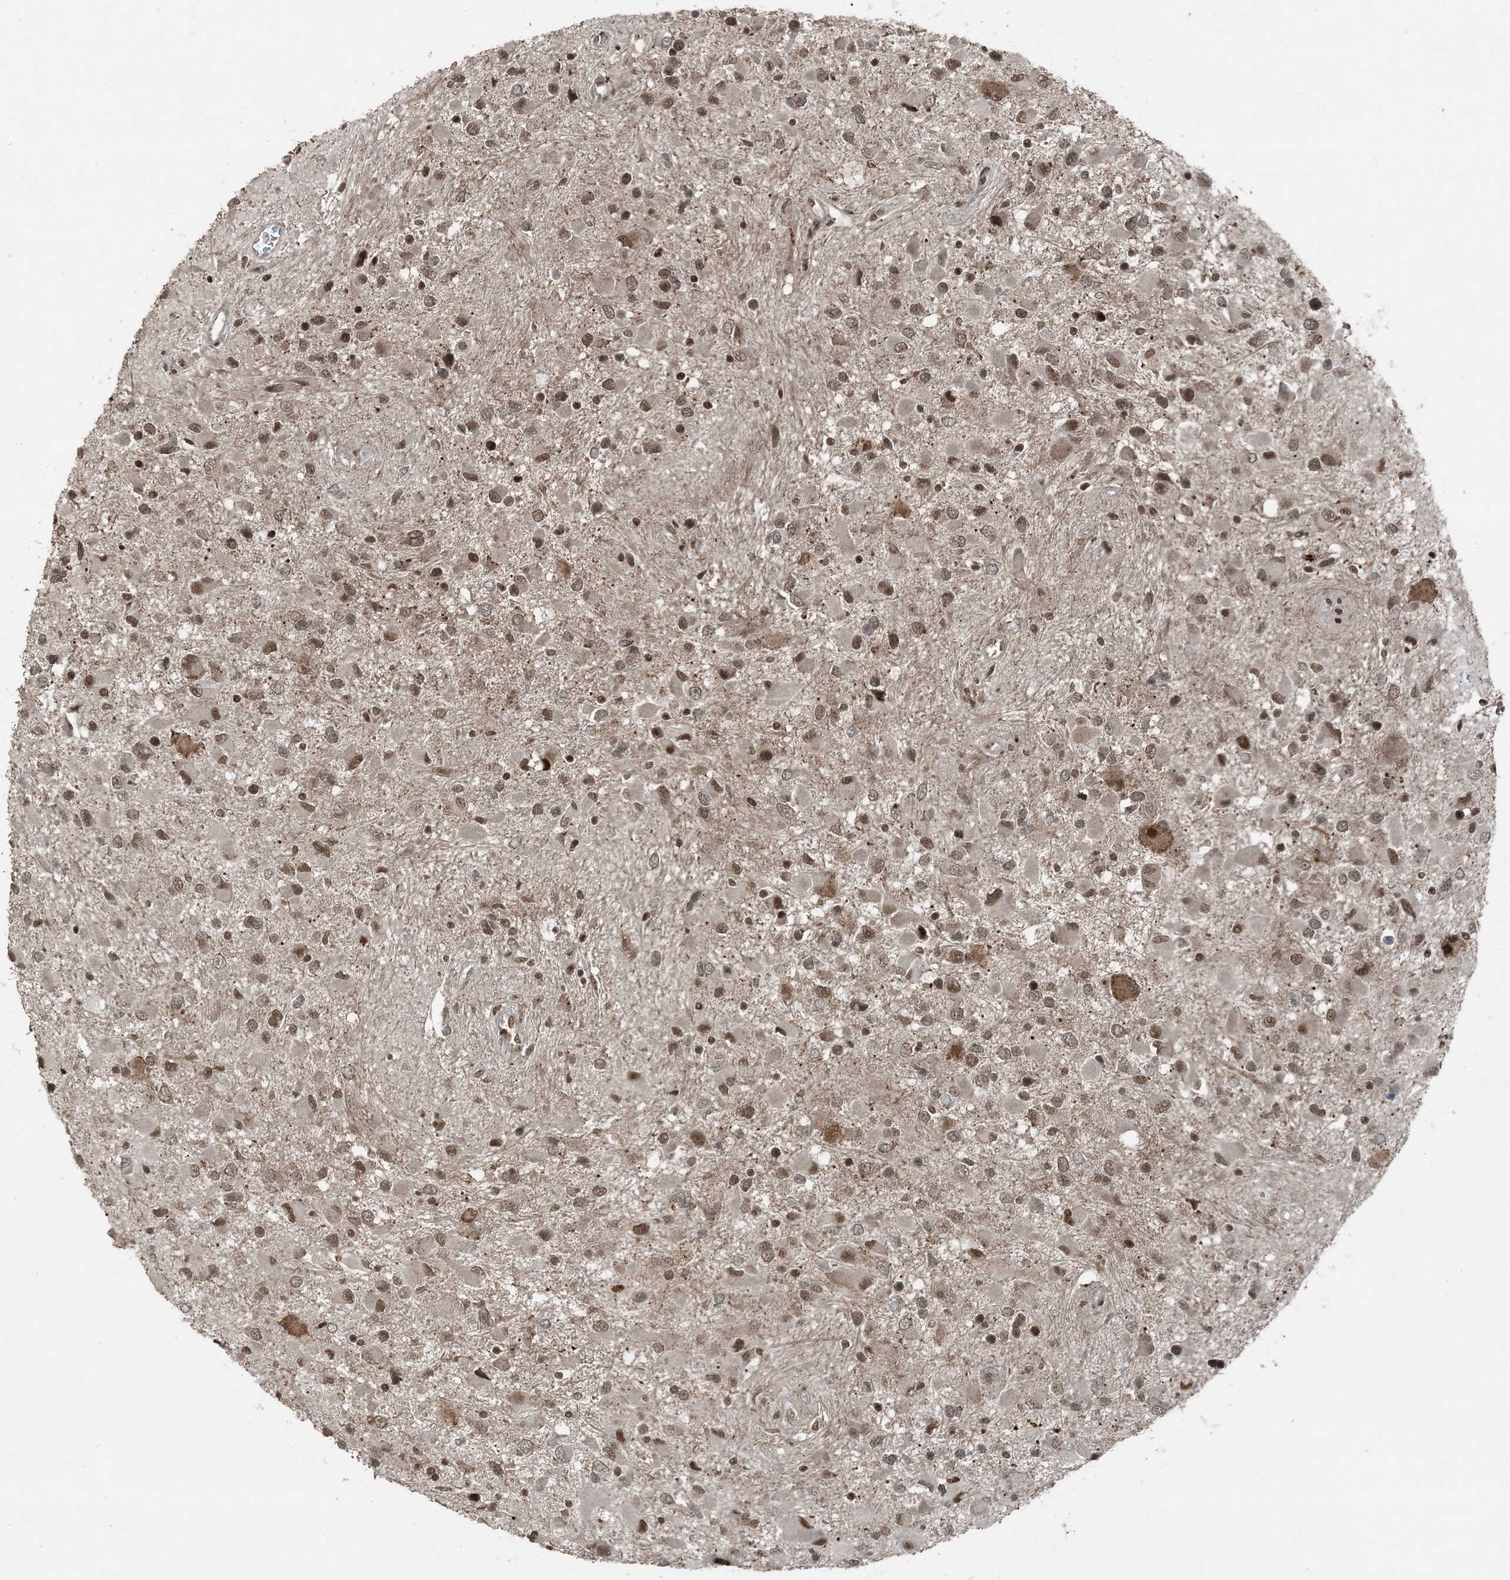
{"staining": {"intensity": "moderate", "quantity": ">75%", "location": "nuclear"}, "tissue": "glioma", "cell_type": "Tumor cells", "image_type": "cancer", "snomed": [{"axis": "morphology", "description": "Glioma, malignant, High grade"}, {"axis": "topography", "description": "Brain"}], "caption": "IHC (DAB (3,3'-diaminobenzidine)) staining of malignant glioma (high-grade) displays moderate nuclear protein expression in approximately >75% of tumor cells.", "gene": "TRAPPC12", "patient": {"sex": "male", "age": 53}}